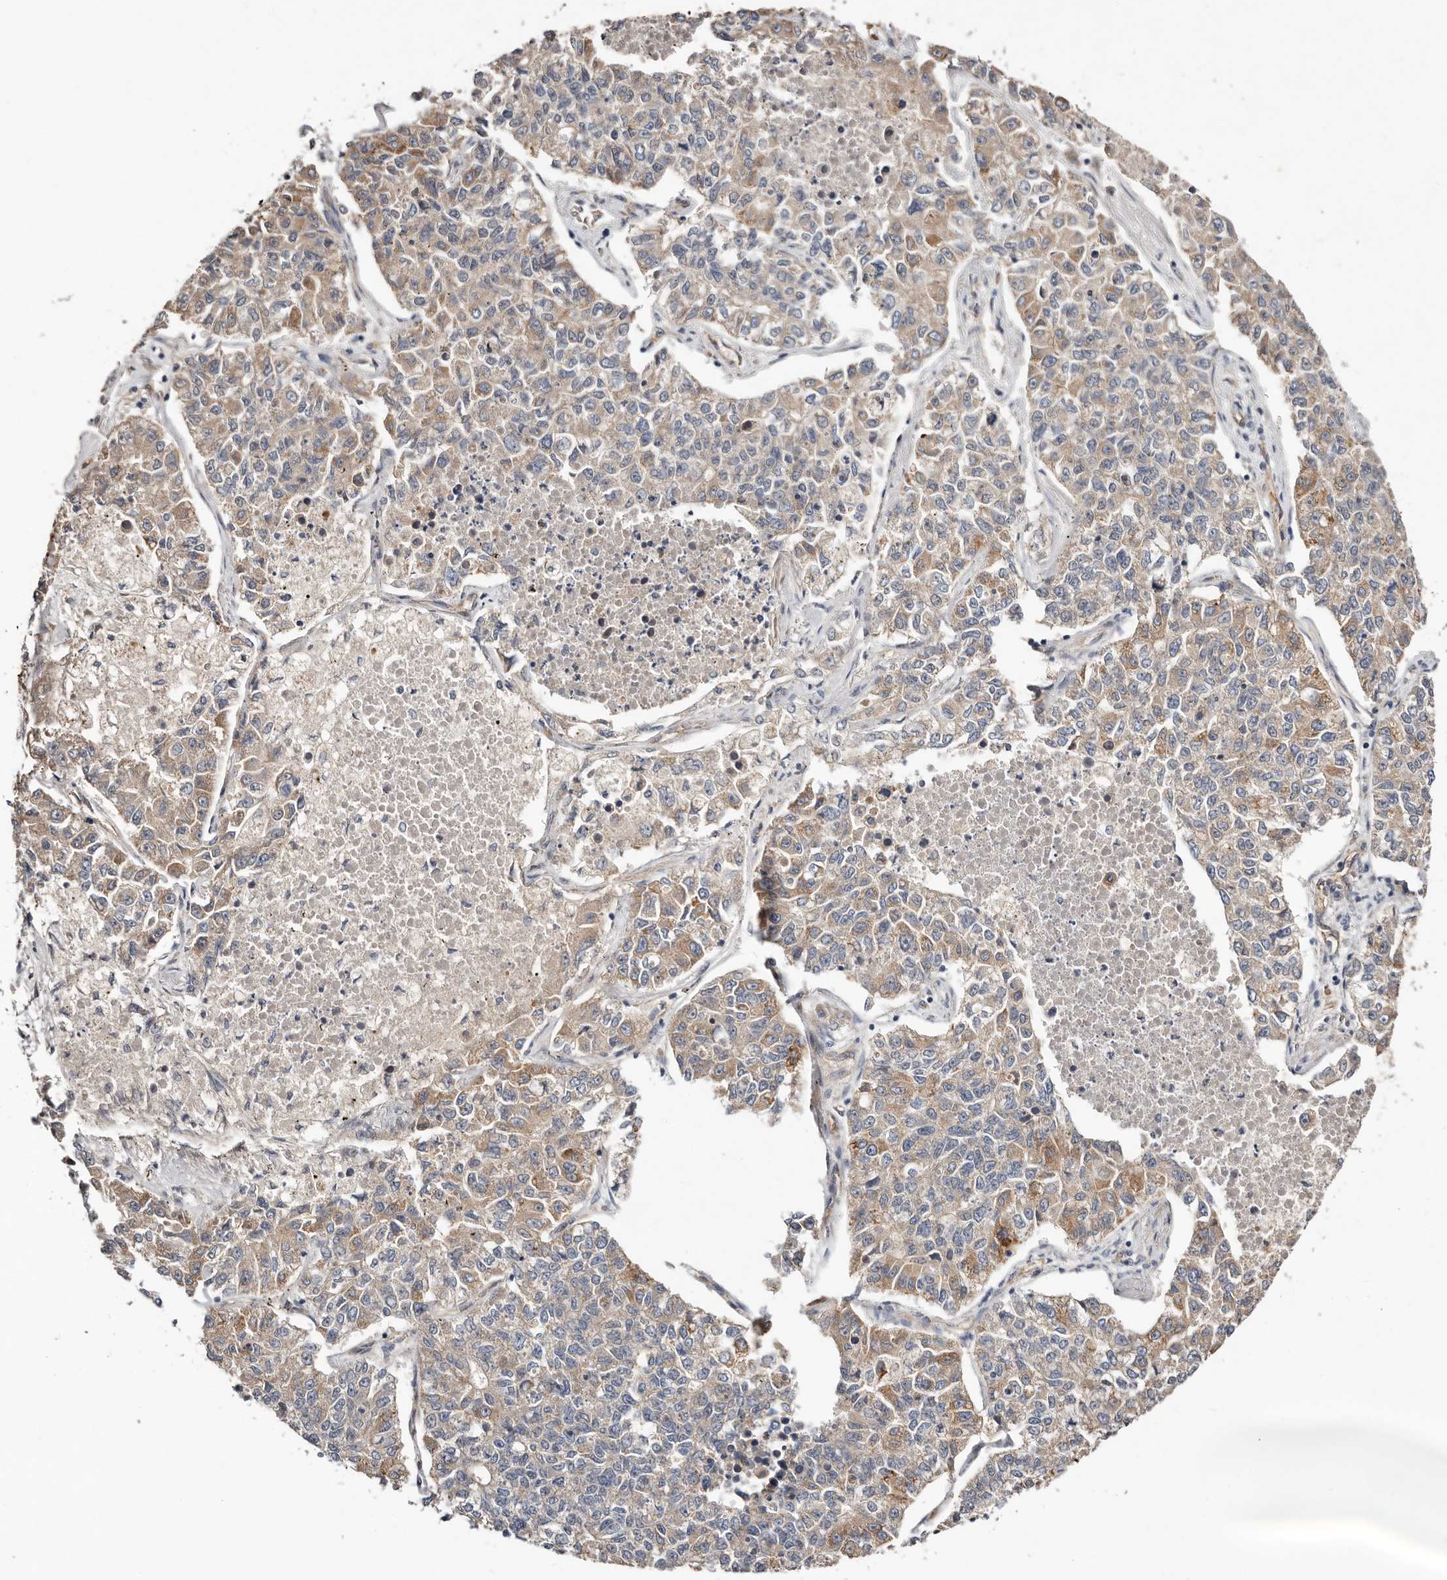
{"staining": {"intensity": "moderate", "quantity": "<25%", "location": "cytoplasmic/membranous"}, "tissue": "lung cancer", "cell_type": "Tumor cells", "image_type": "cancer", "snomed": [{"axis": "morphology", "description": "Adenocarcinoma, NOS"}, {"axis": "topography", "description": "Lung"}], "caption": "Lung cancer (adenocarcinoma) stained with immunohistochemistry demonstrates moderate cytoplasmic/membranous staining in about <25% of tumor cells.", "gene": "MACF1", "patient": {"sex": "male", "age": 49}}